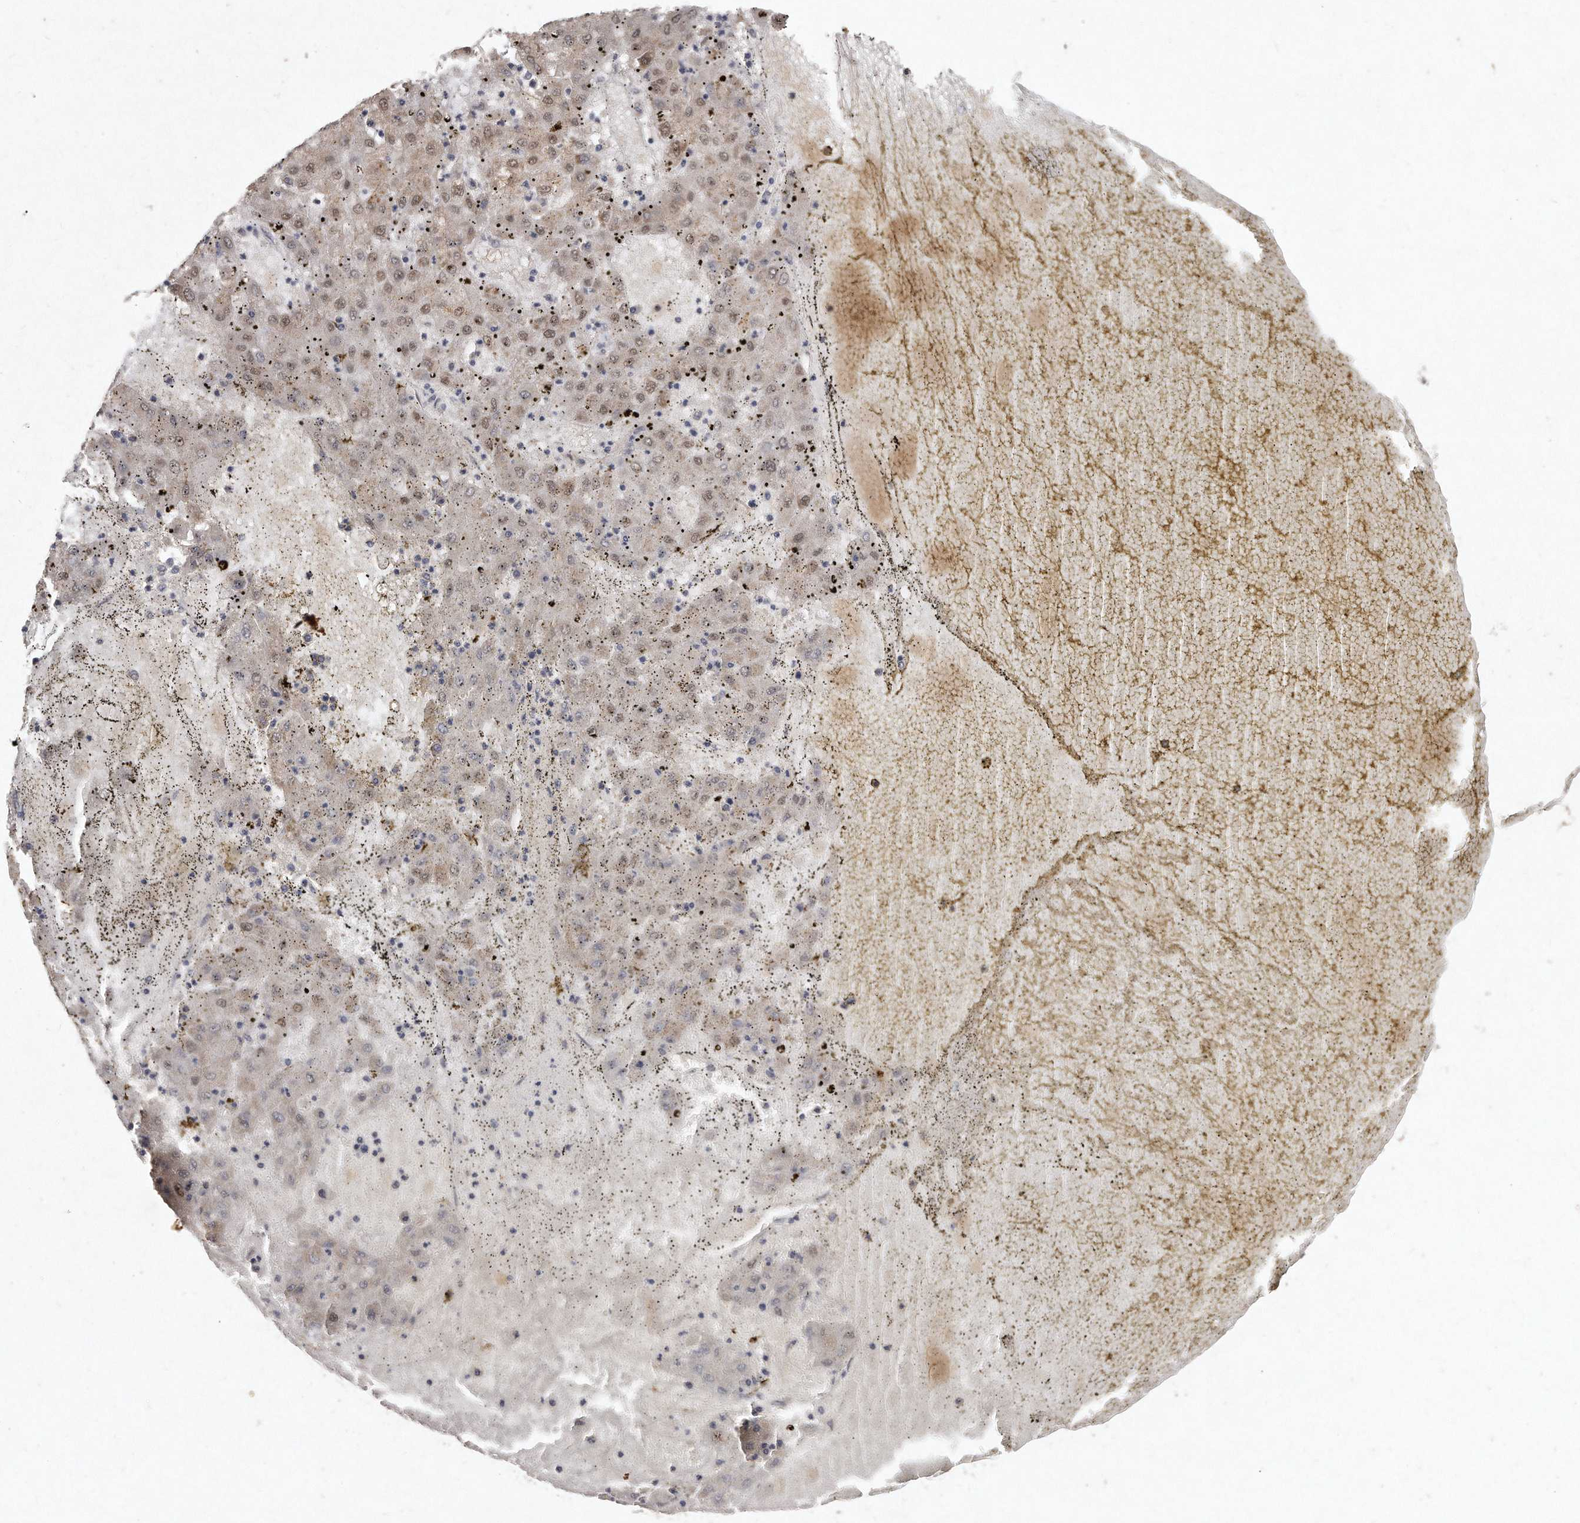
{"staining": {"intensity": "weak", "quantity": "25%-75%", "location": "cytoplasmic/membranous,nuclear"}, "tissue": "liver cancer", "cell_type": "Tumor cells", "image_type": "cancer", "snomed": [{"axis": "morphology", "description": "Carcinoma, Hepatocellular, NOS"}, {"axis": "topography", "description": "Liver"}], "caption": "Immunohistochemistry histopathology image of neoplastic tissue: liver cancer stained using IHC shows low levels of weak protein expression localized specifically in the cytoplasmic/membranous and nuclear of tumor cells, appearing as a cytoplasmic/membranous and nuclear brown color.", "gene": "LGALS8", "patient": {"sex": "male", "age": 72}}